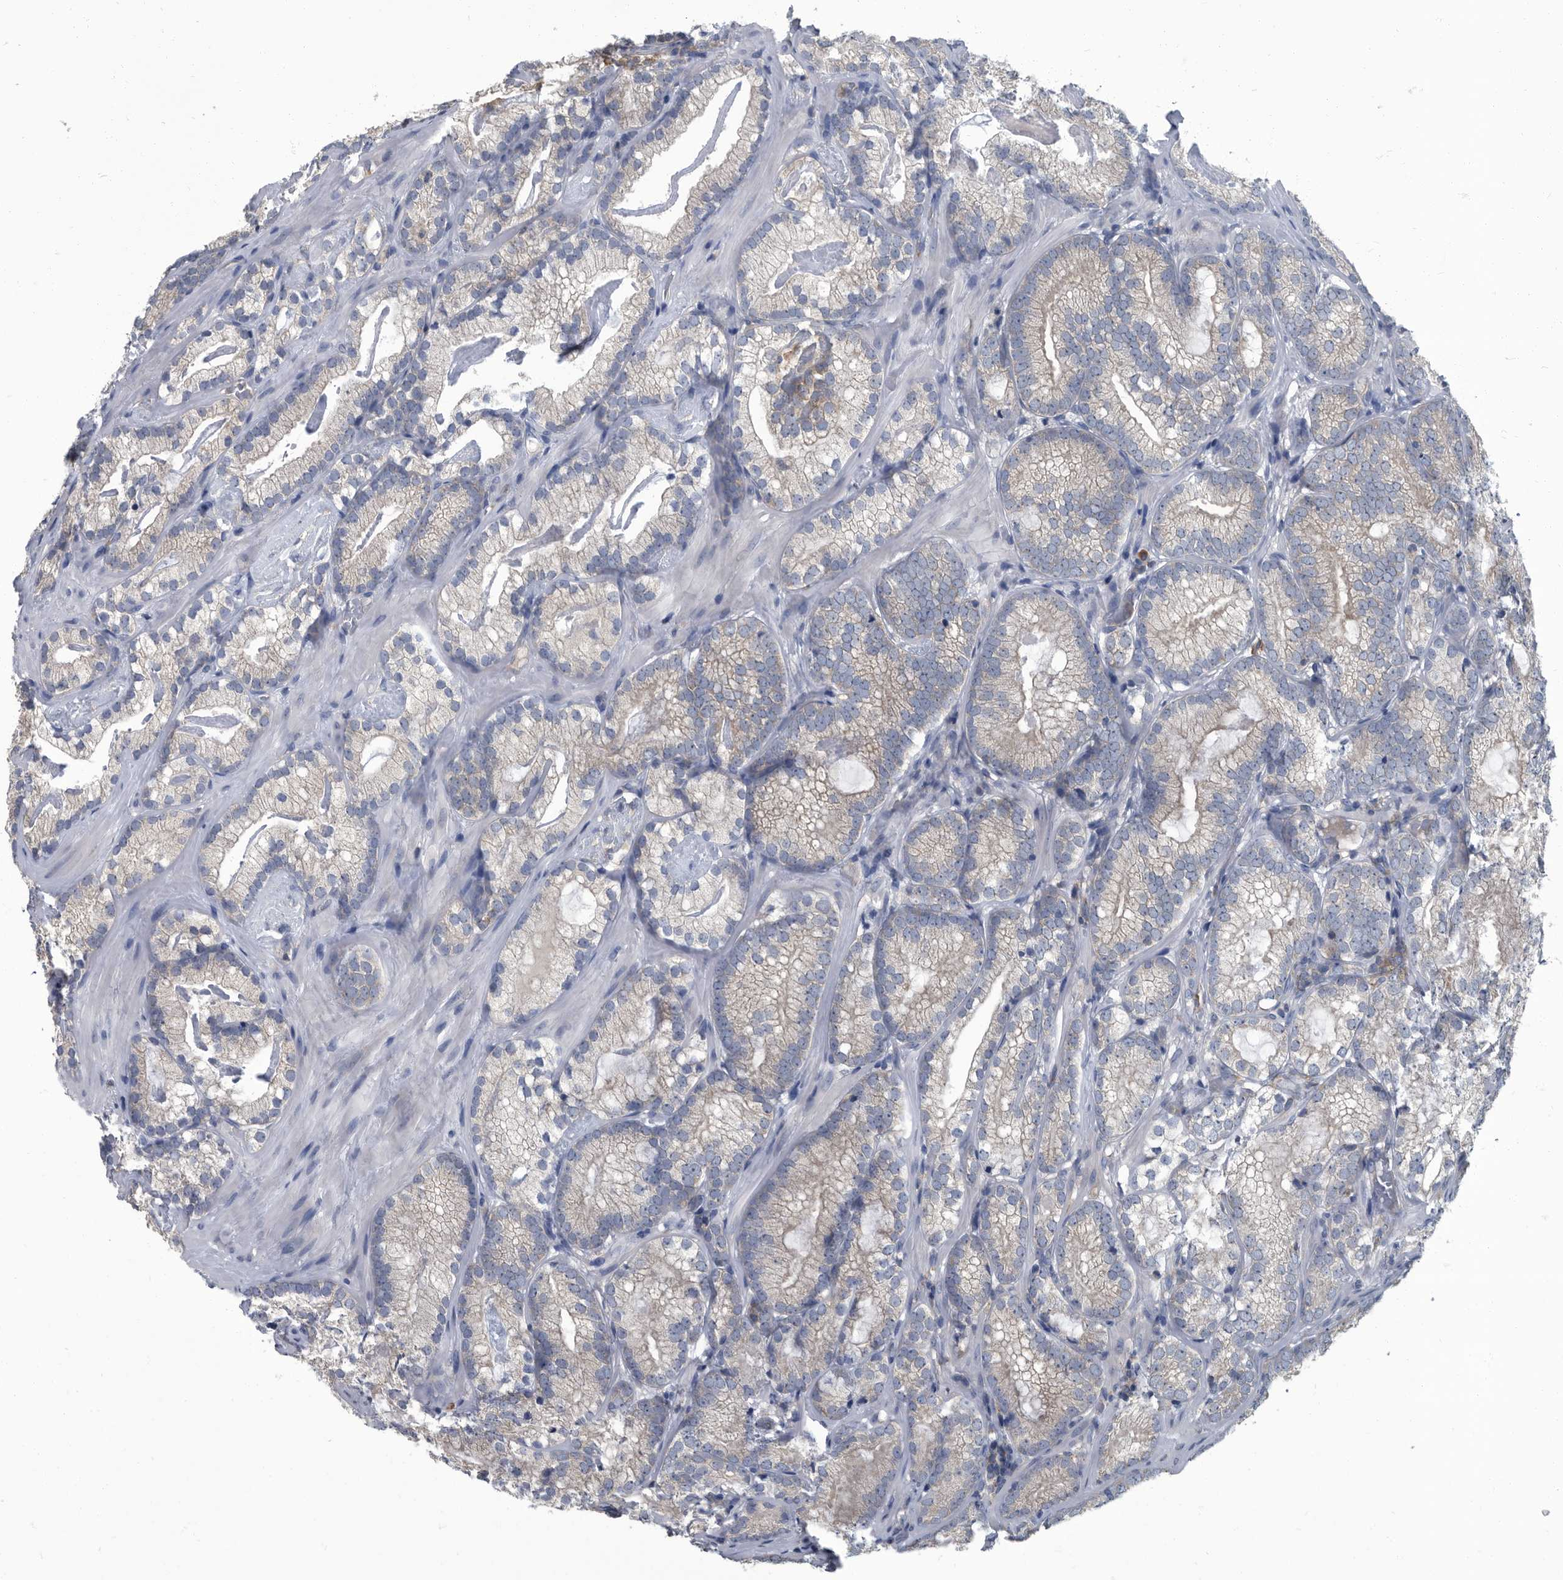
{"staining": {"intensity": "weak", "quantity": "<25%", "location": "cytoplasmic/membranous"}, "tissue": "prostate cancer", "cell_type": "Tumor cells", "image_type": "cancer", "snomed": [{"axis": "morphology", "description": "Adenocarcinoma, Low grade"}, {"axis": "topography", "description": "Prostate"}], "caption": "An image of human prostate low-grade adenocarcinoma is negative for staining in tumor cells.", "gene": "CDV3", "patient": {"sex": "male", "age": 72}}